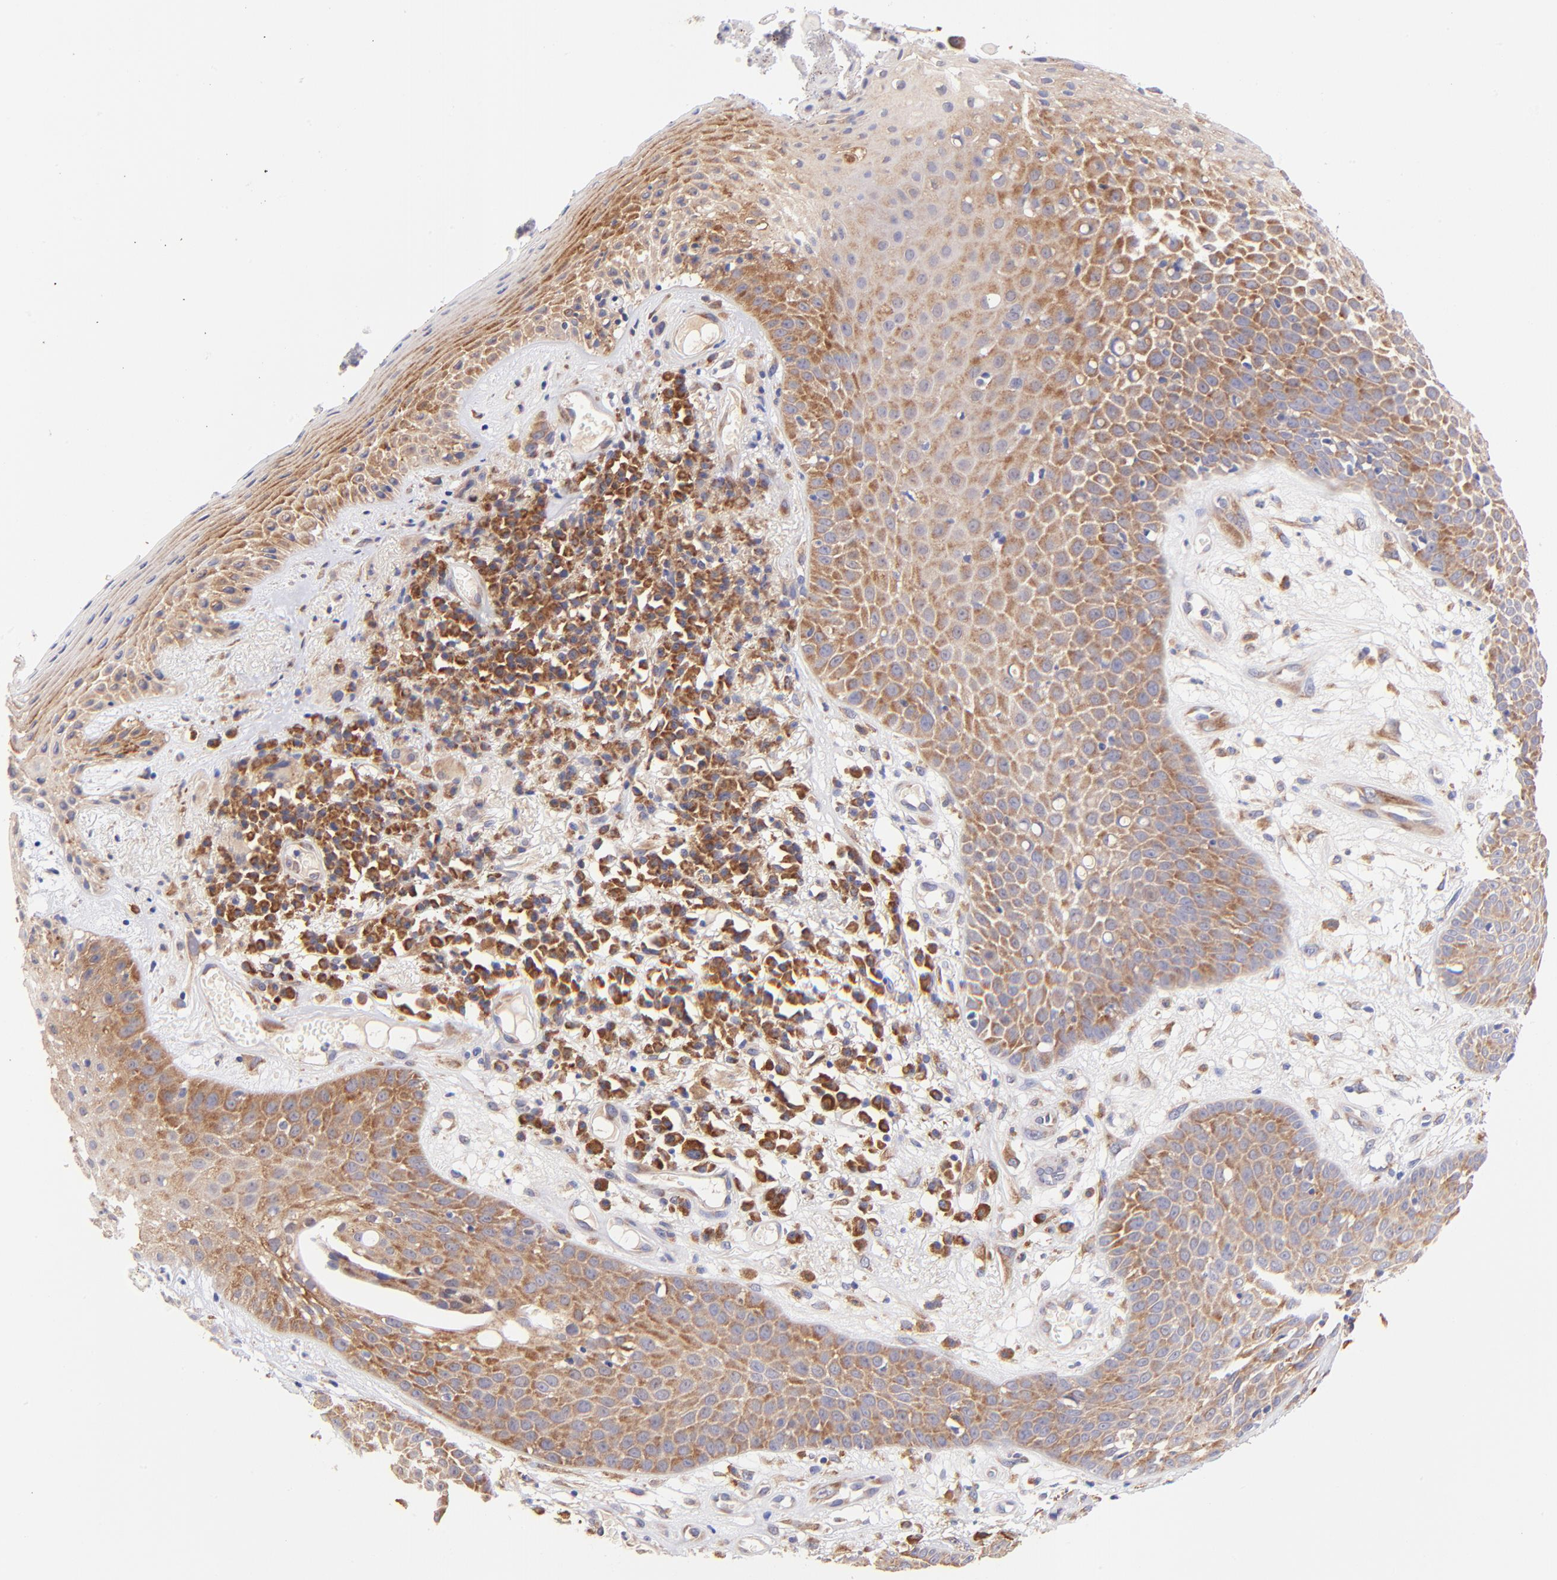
{"staining": {"intensity": "moderate", "quantity": ">75%", "location": "cytoplasmic/membranous"}, "tissue": "skin cancer", "cell_type": "Tumor cells", "image_type": "cancer", "snomed": [{"axis": "morphology", "description": "Squamous cell carcinoma, NOS"}, {"axis": "topography", "description": "Skin"}], "caption": "Approximately >75% of tumor cells in skin cancer (squamous cell carcinoma) display moderate cytoplasmic/membranous protein expression as visualized by brown immunohistochemical staining.", "gene": "RPL11", "patient": {"sex": "male", "age": 65}}